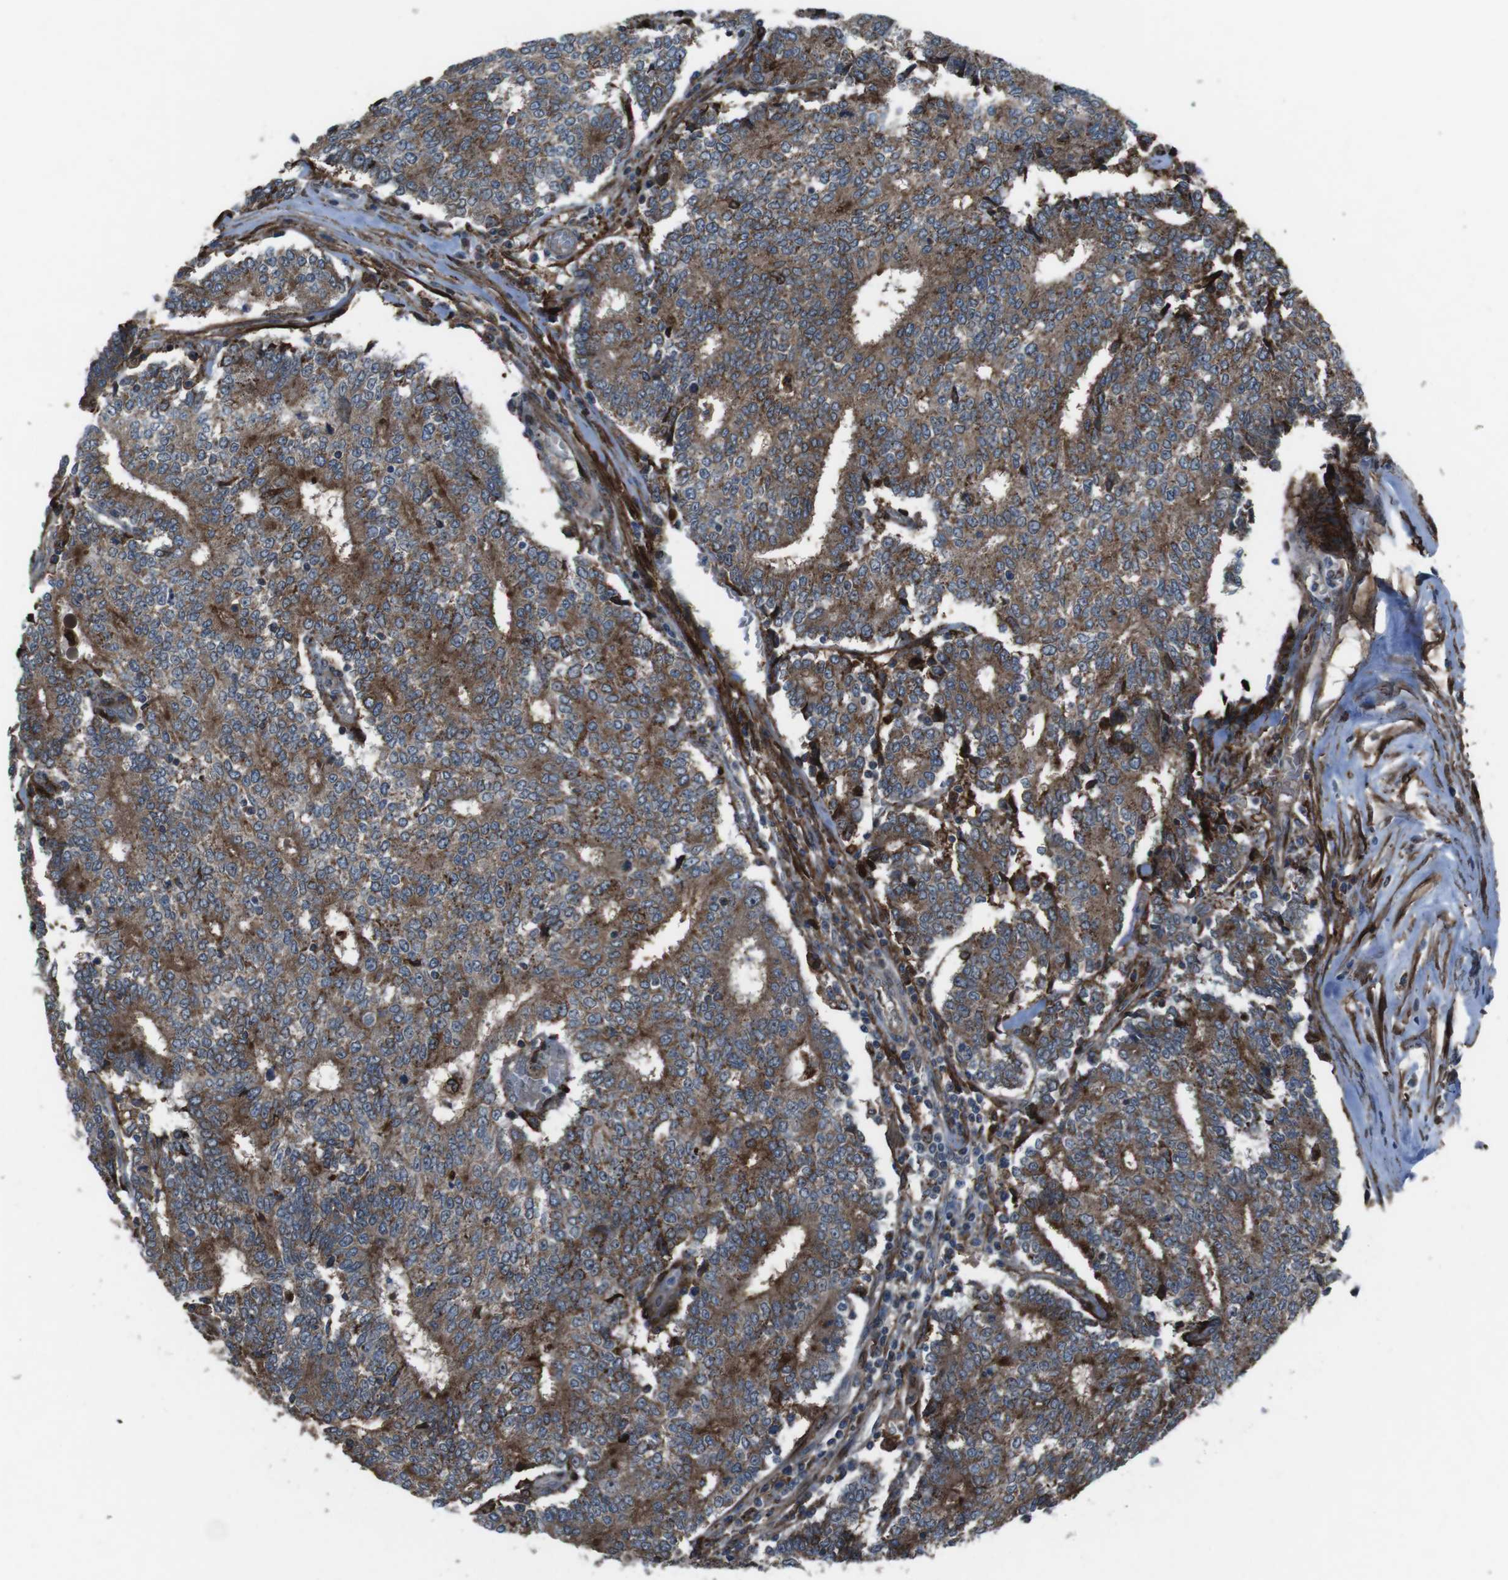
{"staining": {"intensity": "moderate", "quantity": ">75%", "location": "cytoplasmic/membranous"}, "tissue": "prostate cancer", "cell_type": "Tumor cells", "image_type": "cancer", "snomed": [{"axis": "morphology", "description": "Normal tissue, NOS"}, {"axis": "morphology", "description": "Adenocarcinoma, High grade"}, {"axis": "topography", "description": "Prostate"}, {"axis": "topography", "description": "Seminal veicle"}], "caption": "High-power microscopy captured an immunohistochemistry histopathology image of prostate high-grade adenocarcinoma, revealing moderate cytoplasmic/membranous expression in about >75% of tumor cells.", "gene": "GDF10", "patient": {"sex": "male", "age": 55}}